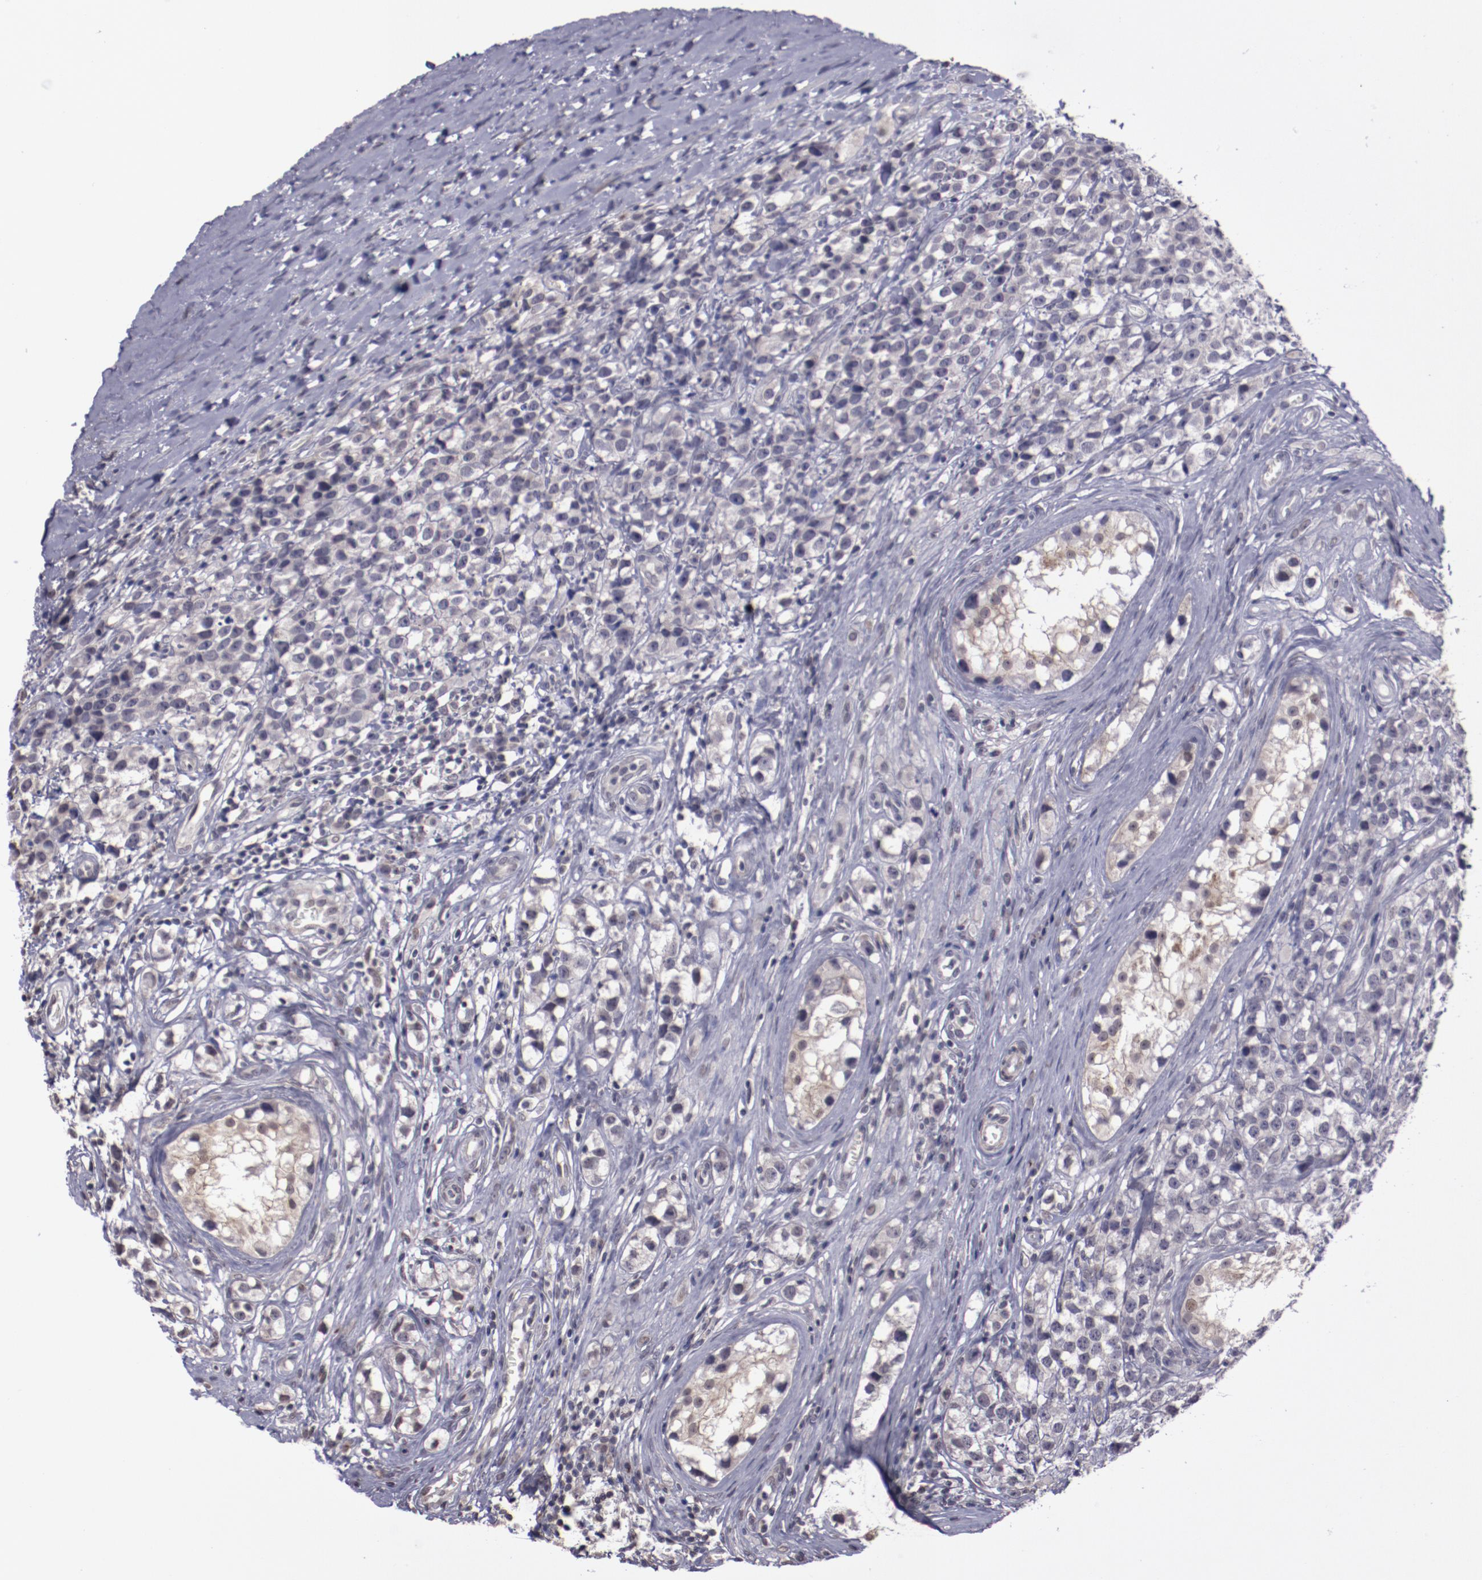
{"staining": {"intensity": "weak", "quantity": "<25%", "location": "cytoplasmic/membranous"}, "tissue": "testis cancer", "cell_type": "Tumor cells", "image_type": "cancer", "snomed": [{"axis": "morphology", "description": "Seminoma, NOS"}, {"axis": "topography", "description": "Testis"}], "caption": "Immunohistochemical staining of human testis cancer (seminoma) displays no significant staining in tumor cells. (Stains: DAB immunohistochemistry (IHC) with hematoxylin counter stain, Microscopy: brightfield microscopy at high magnification).", "gene": "NRXN3", "patient": {"sex": "male", "age": 25}}